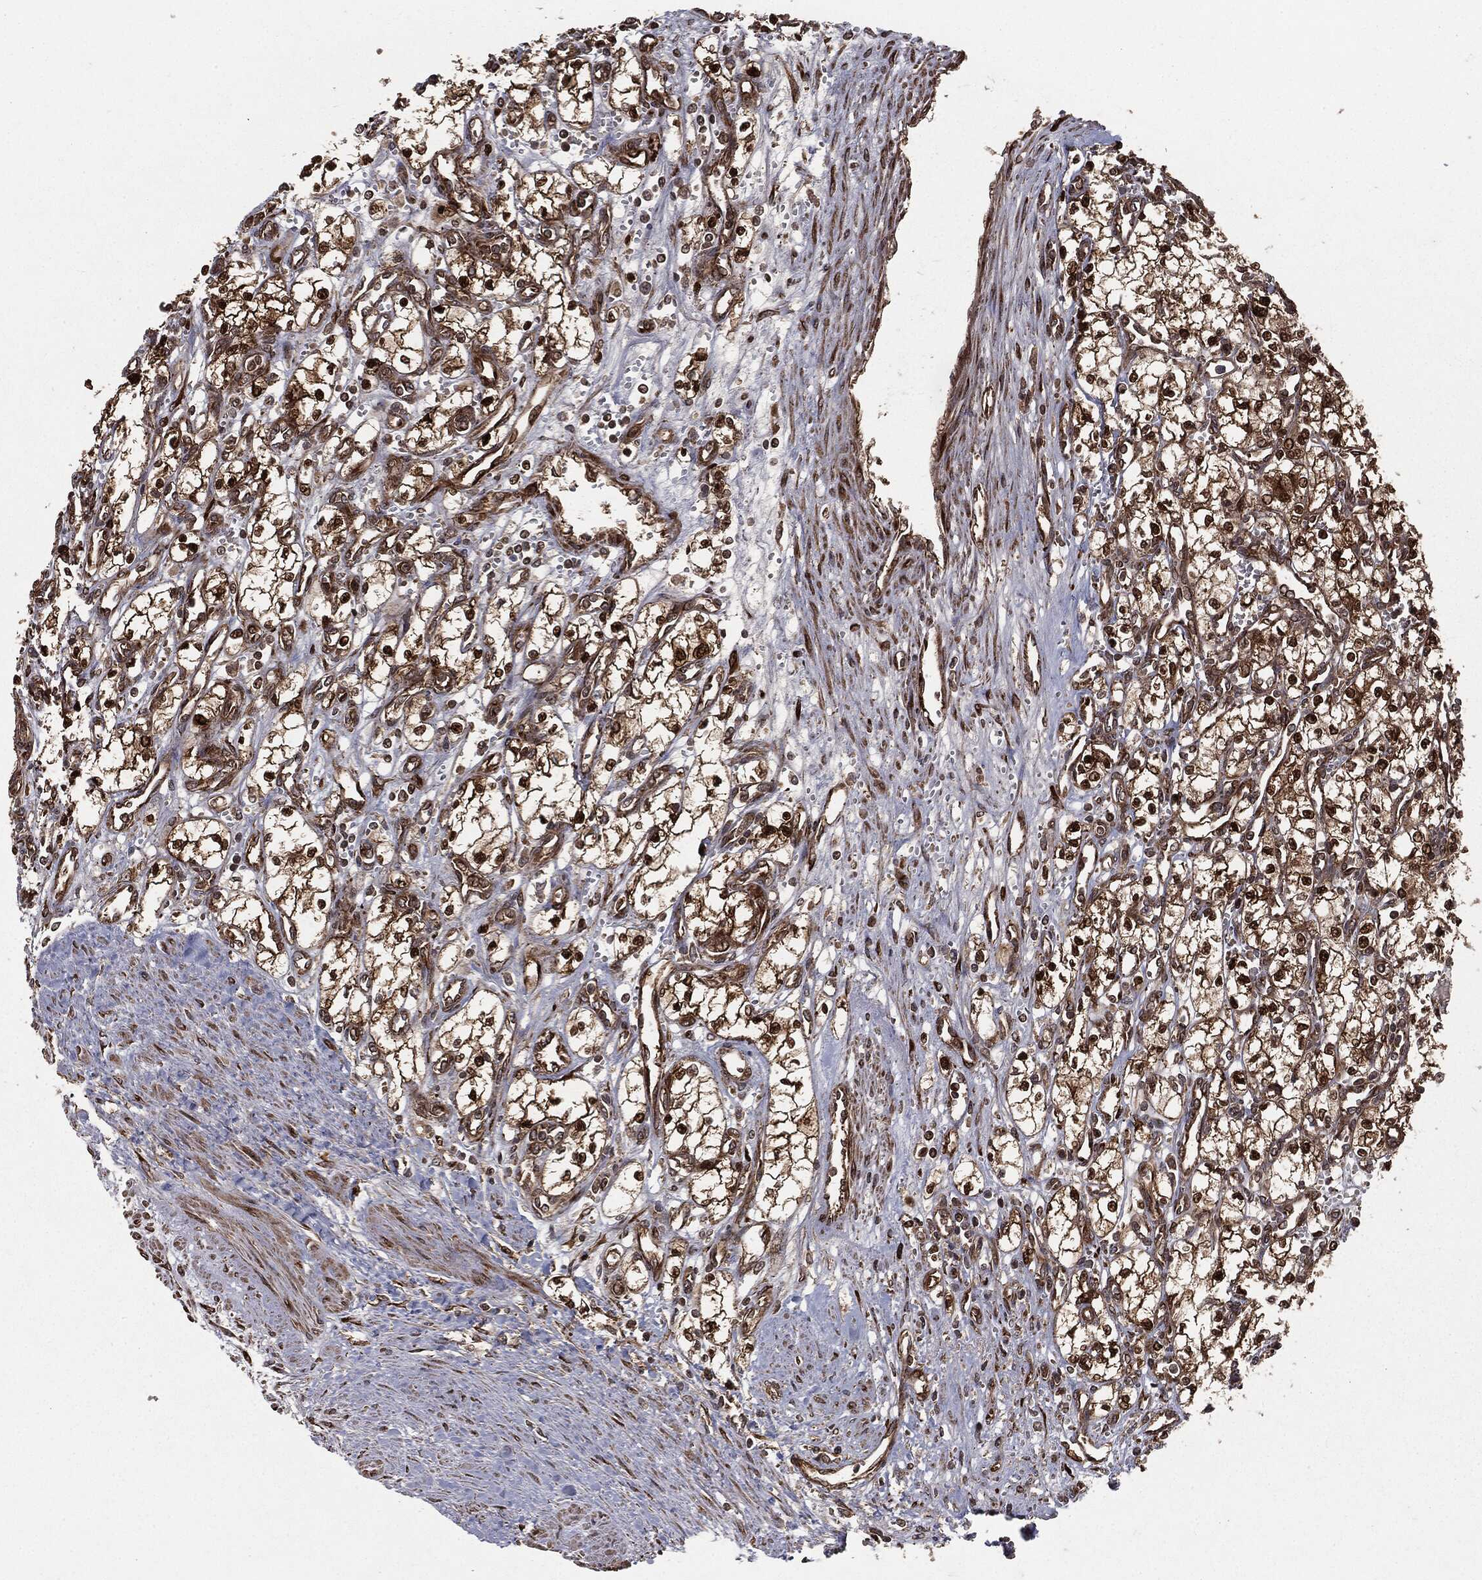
{"staining": {"intensity": "strong", "quantity": ">75%", "location": "cytoplasmic/membranous,nuclear"}, "tissue": "renal cancer", "cell_type": "Tumor cells", "image_type": "cancer", "snomed": [{"axis": "morphology", "description": "Adenocarcinoma, NOS"}, {"axis": "topography", "description": "Kidney"}], "caption": "High-power microscopy captured an immunohistochemistry histopathology image of renal cancer (adenocarcinoma), revealing strong cytoplasmic/membranous and nuclear expression in approximately >75% of tumor cells.", "gene": "RANBP9", "patient": {"sex": "male", "age": 59}}